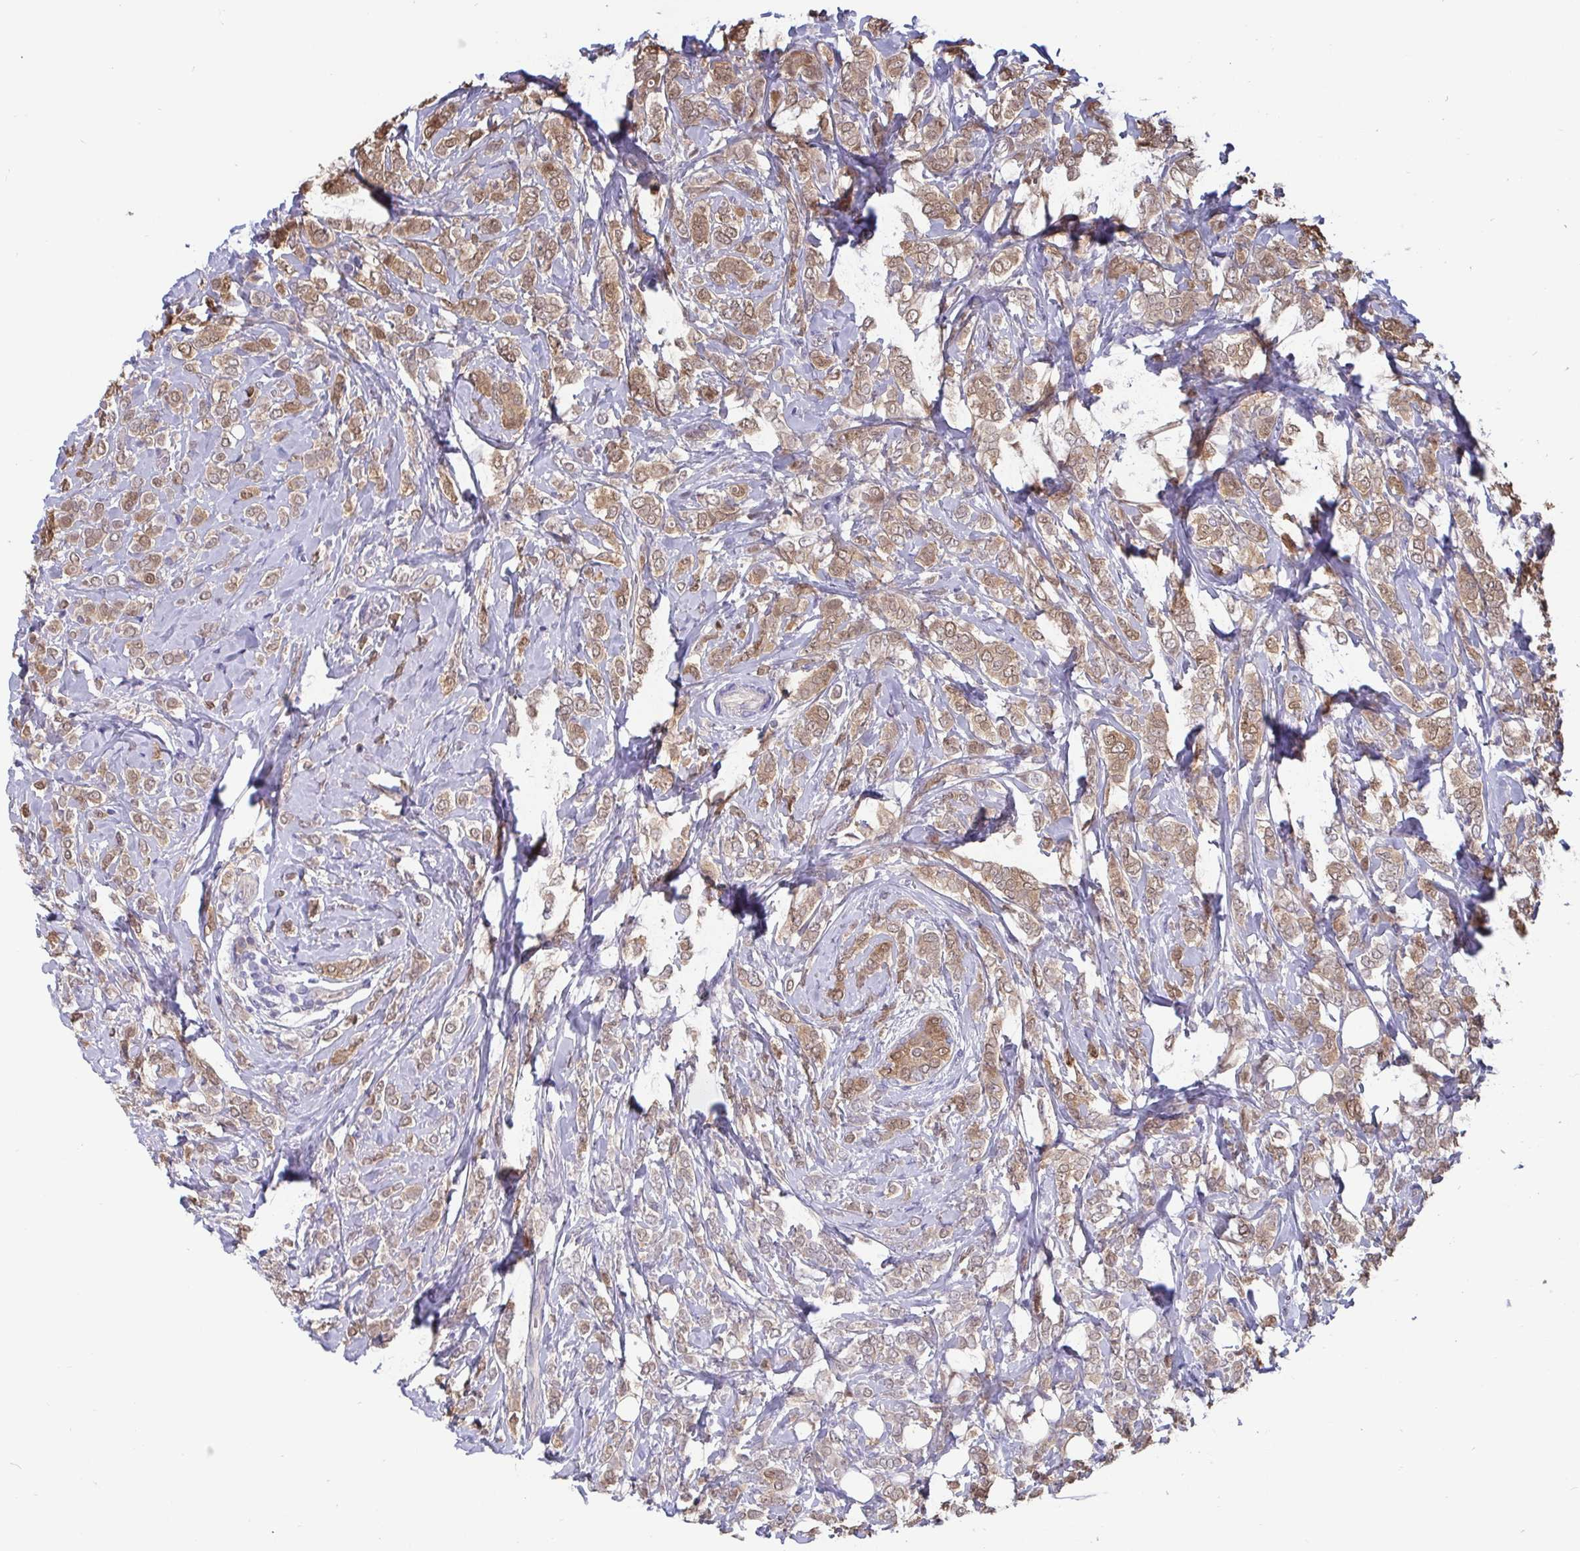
{"staining": {"intensity": "moderate", "quantity": ">75%", "location": "cytoplasmic/membranous,nuclear"}, "tissue": "breast cancer", "cell_type": "Tumor cells", "image_type": "cancer", "snomed": [{"axis": "morphology", "description": "Lobular carcinoma"}, {"axis": "topography", "description": "Breast"}], "caption": "A high-resolution image shows immunohistochemistry (IHC) staining of breast cancer (lobular carcinoma), which shows moderate cytoplasmic/membranous and nuclear staining in about >75% of tumor cells. Using DAB (brown) and hematoxylin (blue) stains, captured at high magnification using brightfield microscopy.", "gene": "IDH1", "patient": {"sex": "female", "age": 49}}